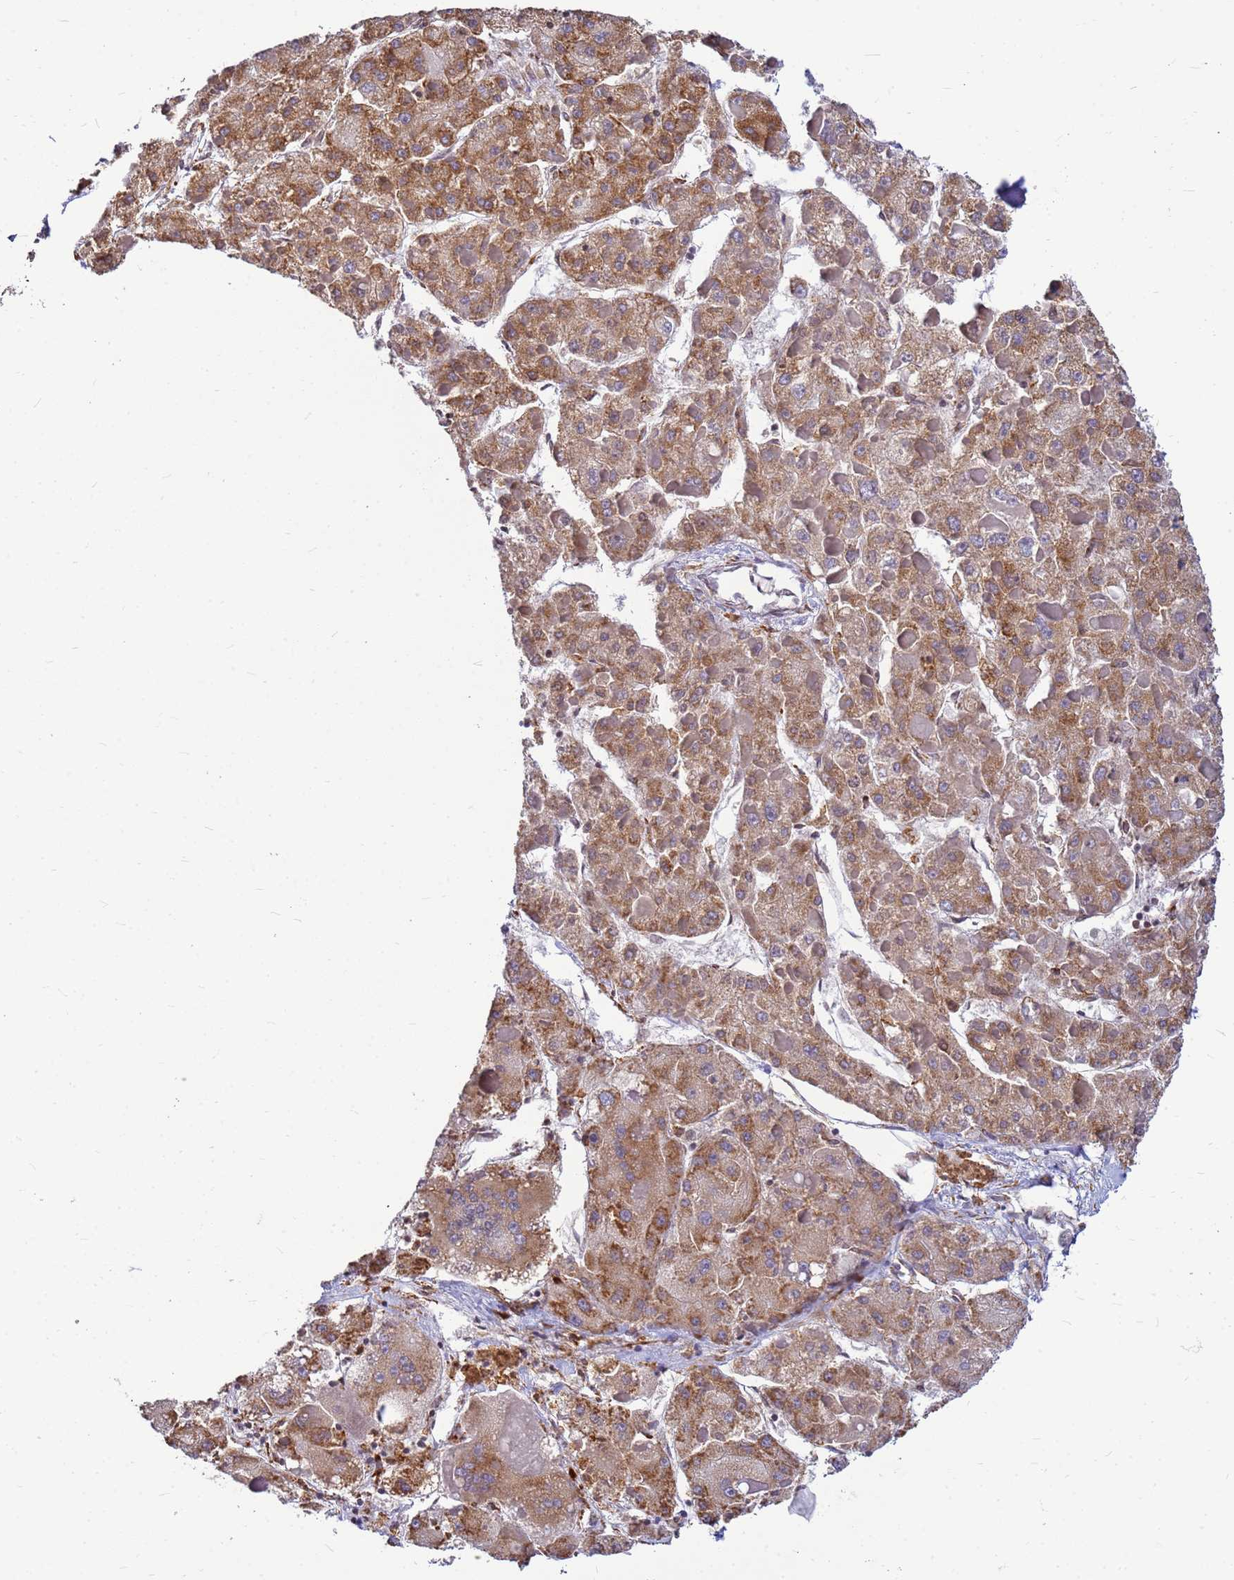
{"staining": {"intensity": "moderate", "quantity": ">75%", "location": "cytoplasmic/membranous"}, "tissue": "liver cancer", "cell_type": "Tumor cells", "image_type": "cancer", "snomed": [{"axis": "morphology", "description": "Carcinoma, Hepatocellular, NOS"}, {"axis": "topography", "description": "Liver"}], "caption": "Immunohistochemistry micrograph of human liver cancer (hepatocellular carcinoma) stained for a protein (brown), which exhibits medium levels of moderate cytoplasmic/membranous staining in about >75% of tumor cells.", "gene": "SSR4", "patient": {"sex": "female", "age": 73}}